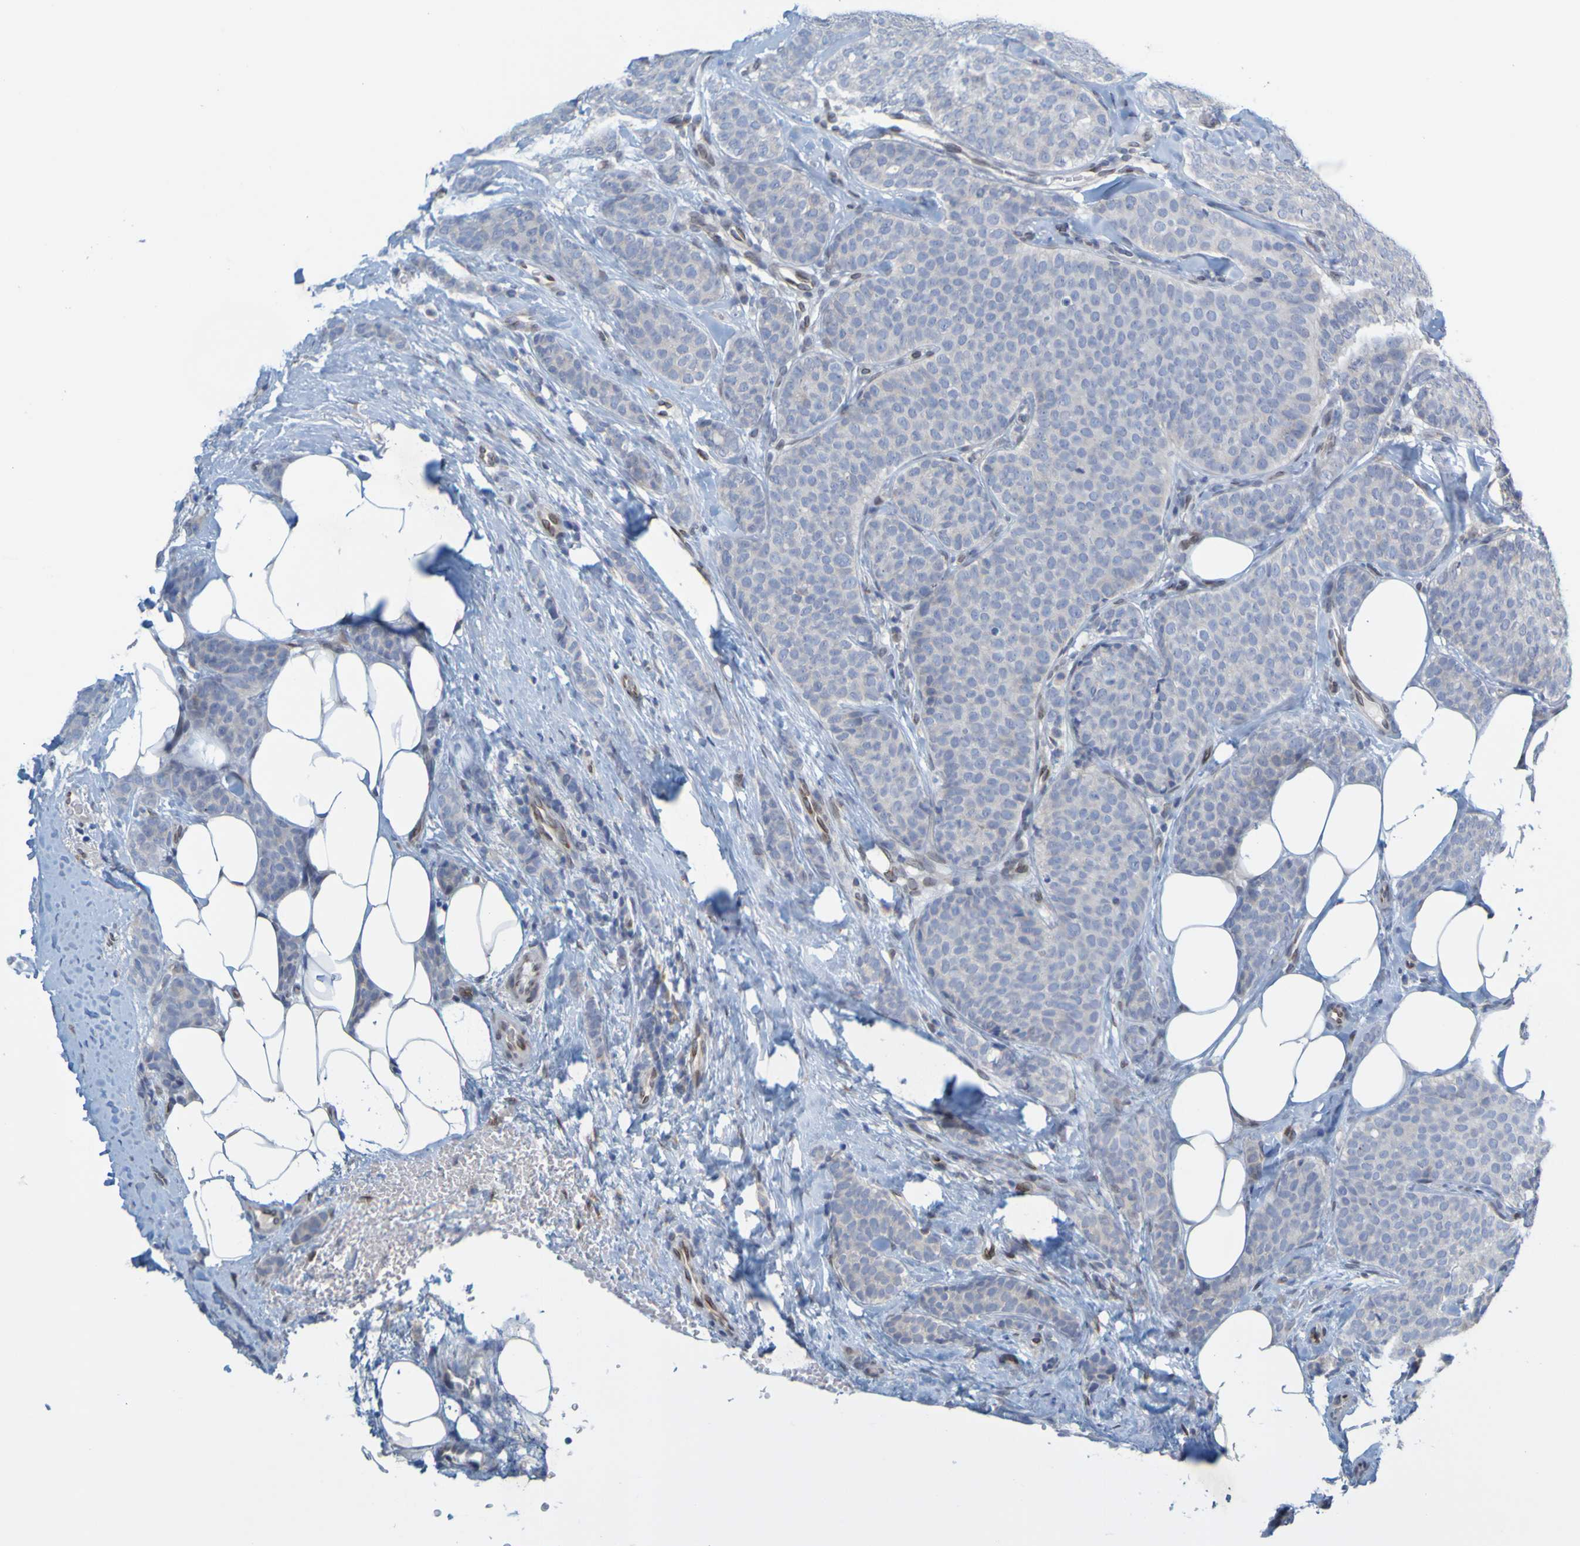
{"staining": {"intensity": "negative", "quantity": "none", "location": "none"}, "tissue": "breast cancer", "cell_type": "Tumor cells", "image_type": "cancer", "snomed": [{"axis": "morphology", "description": "Lobular carcinoma"}, {"axis": "topography", "description": "Skin"}, {"axis": "topography", "description": "Breast"}], "caption": "DAB (3,3'-diaminobenzidine) immunohistochemical staining of breast cancer (lobular carcinoma) displays no significant expression in tumor cells.", "gene": "MAG", "patient": {"sex": "female", "age": 46}}